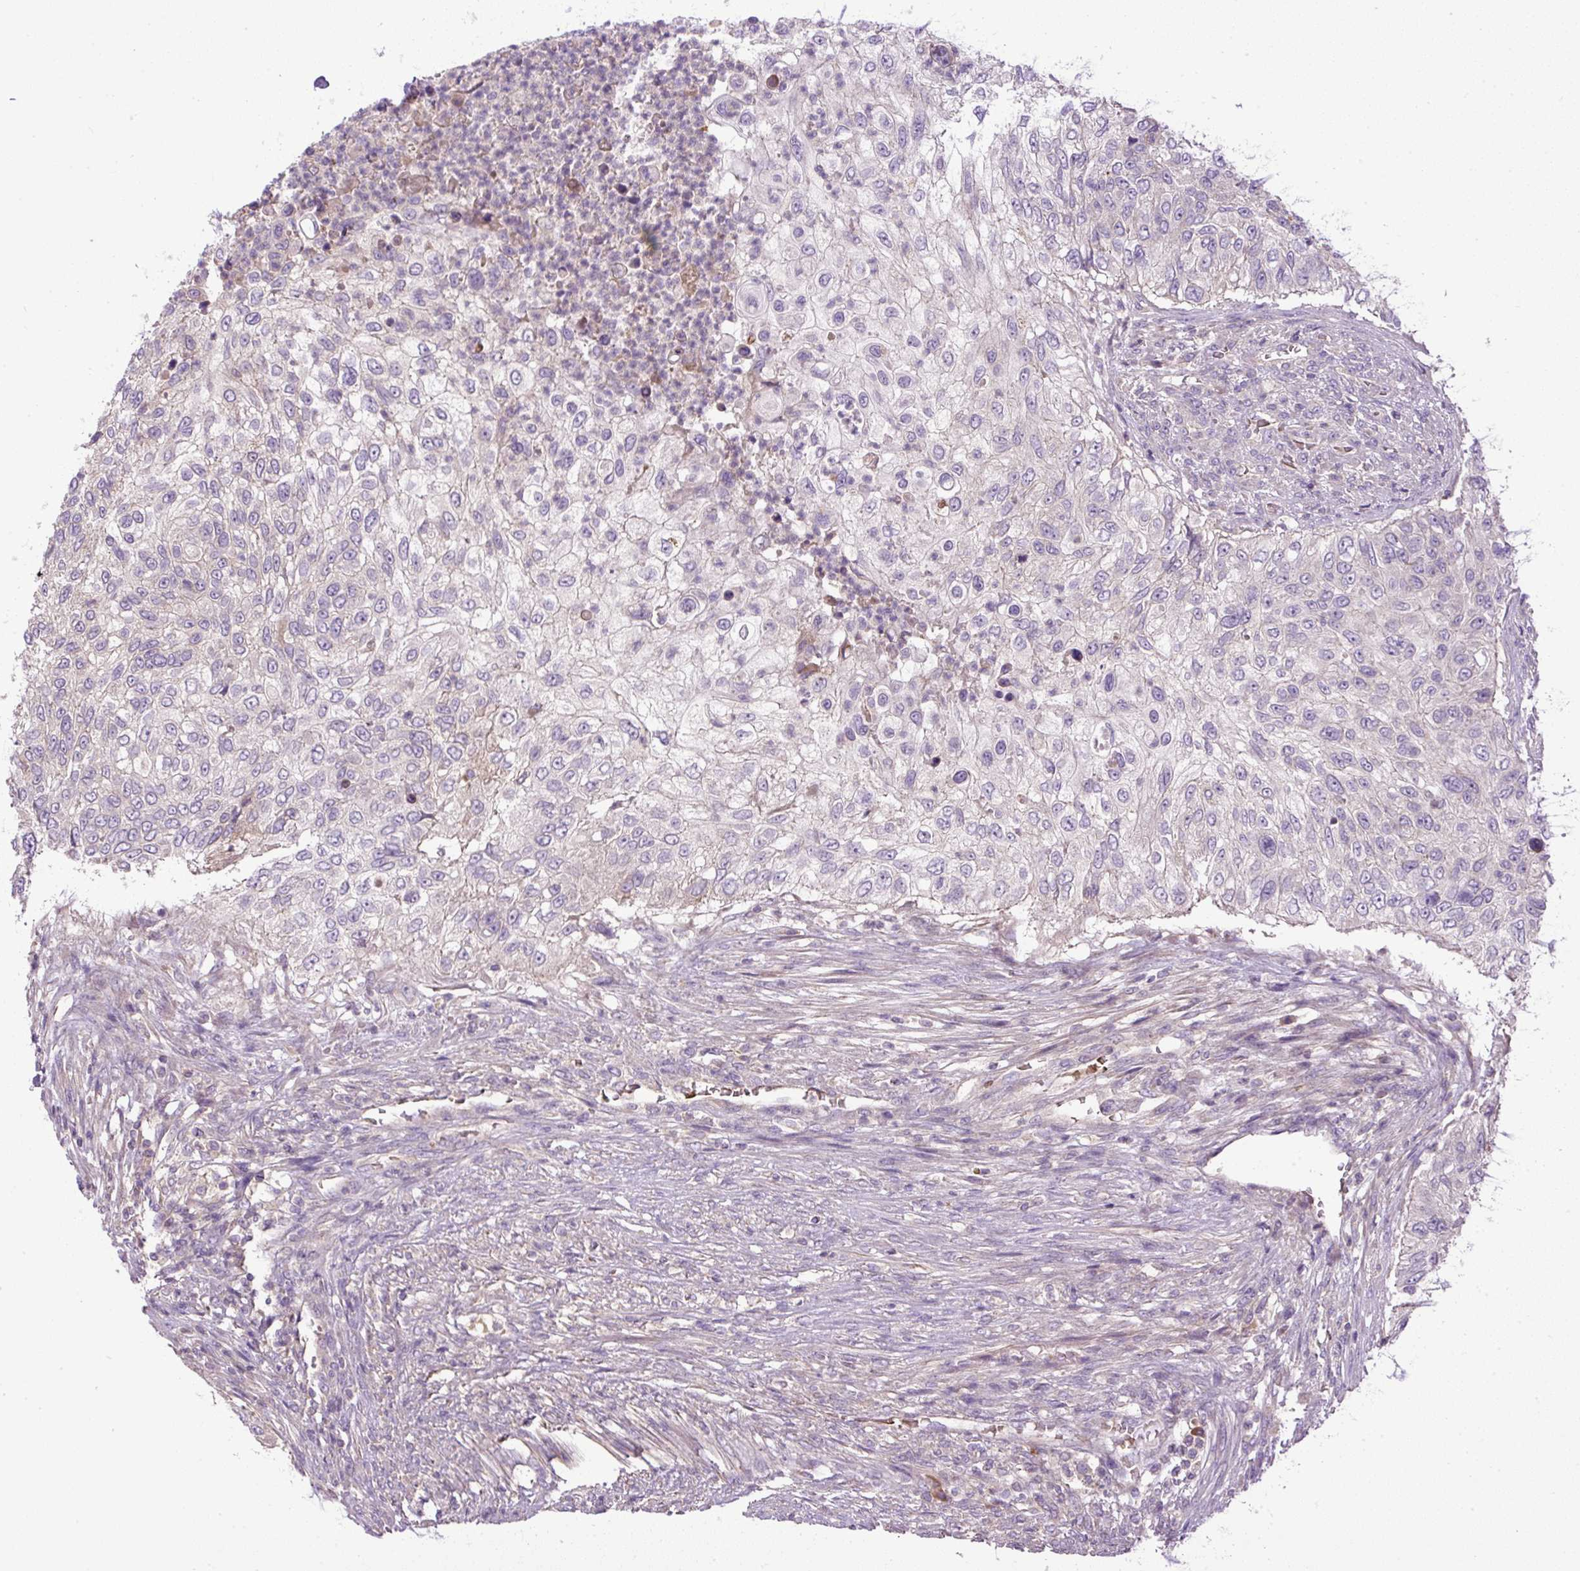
{"staining": {"intensity": "negative", "quantity": "none", "location": "none"}, "tissue": "urothelial cancer", "cell_type": "Tumor cells", "image_type": "cancer", "snomed": [{"axis": "morphology", "description": "Urothelial carcinoma, High grade"}, {"axis": "topography", "description": "Urinary bladder"}], "caption": "Micrograph shows no protein expression in tumor cells of high-grade urothelial carcinoma tissue.", "gene": "CXCL13", "patient": {"sex": "female", "age": 60}}